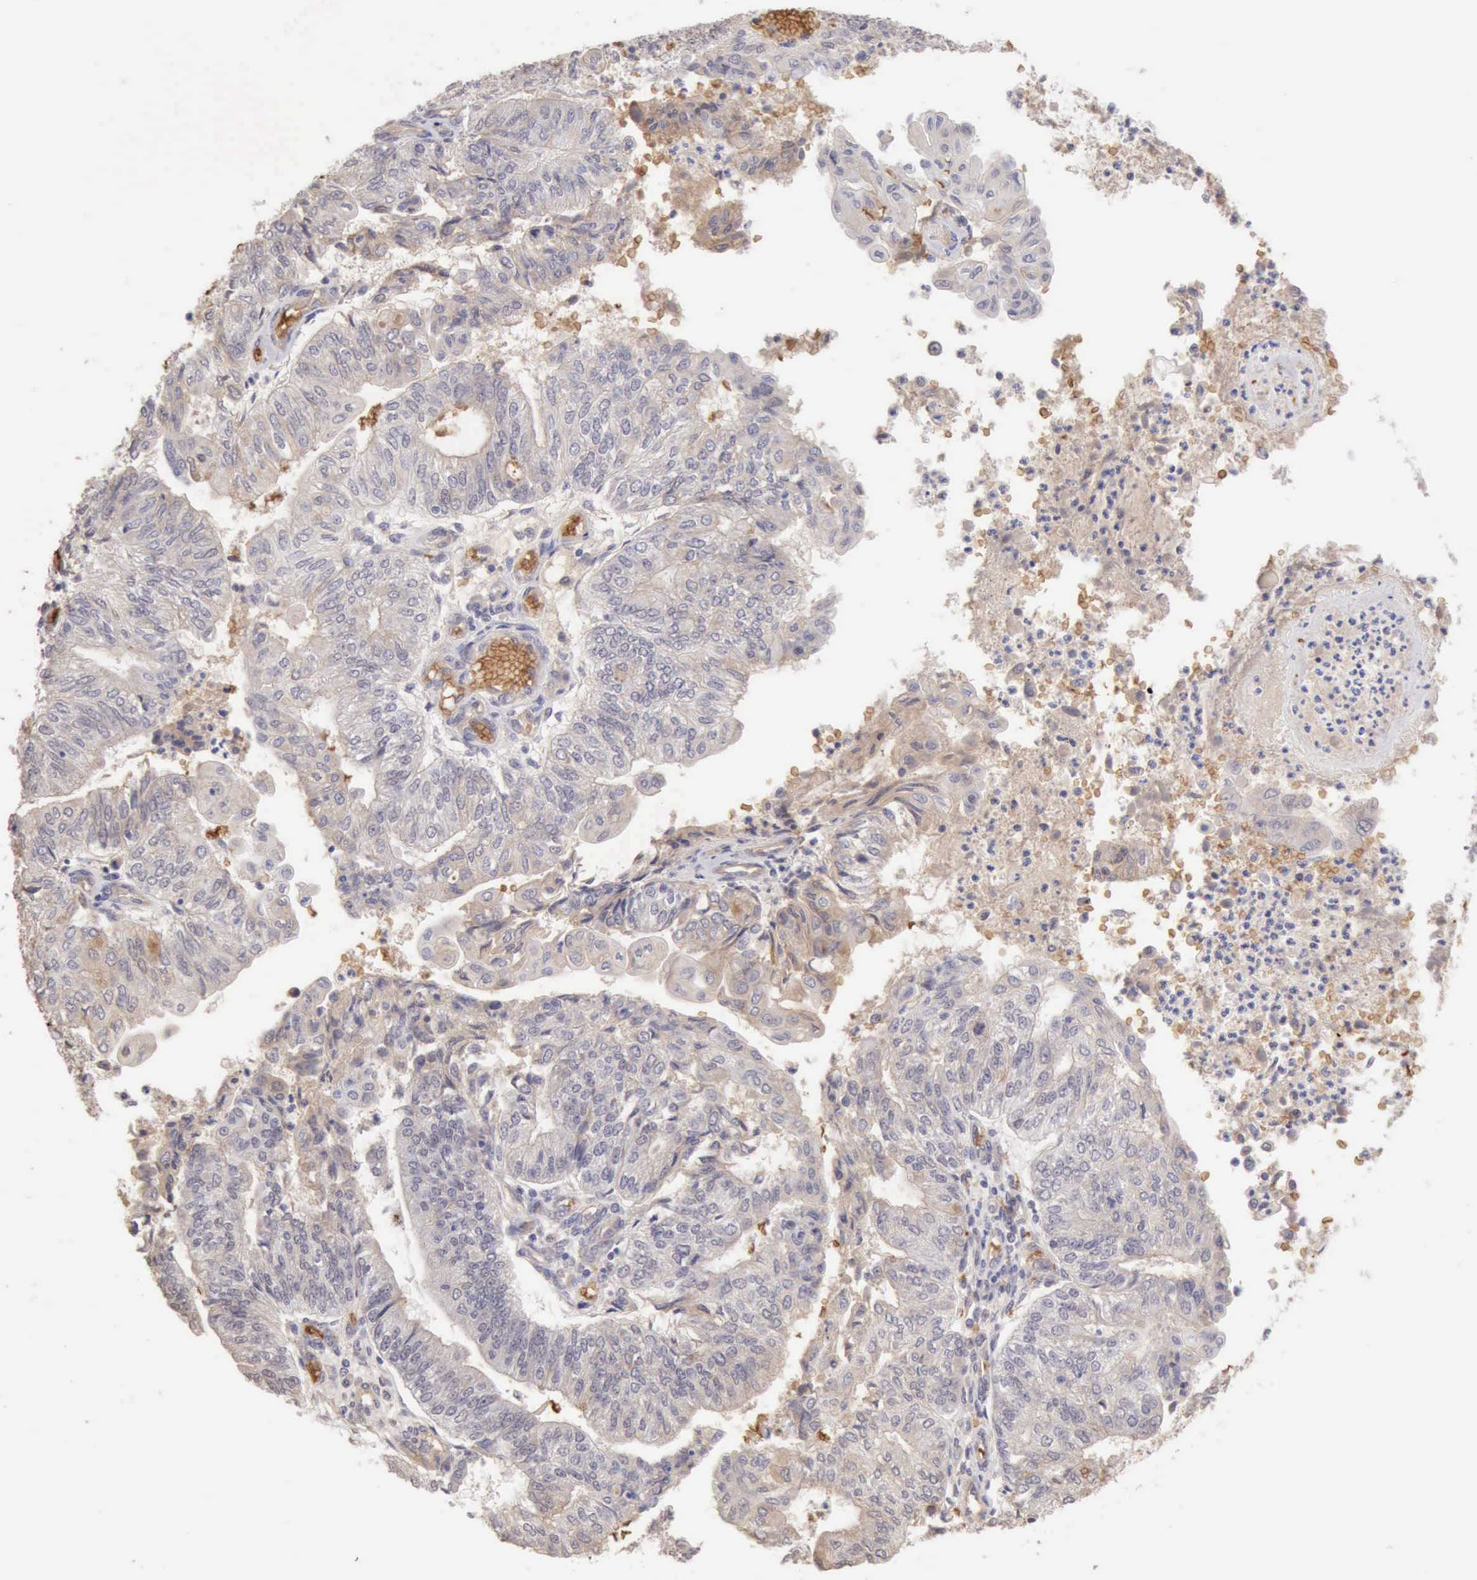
{"staining": {"intensity": "negative", "quantity": "none", "location": "none"}, "tissue": "endometrial cancer", "cell_type": "Tumor cells", "image_type": "cancer", "snomed": [{"axis": "morphology", "description": "Adenocarcinoma, NOS"}, {"axis": "topography", "description": "Endometrium"}], "caption": "A photomicrograph of endometrial adenocarcinoma stained for a protein demonstrates no brown staining in tumor cells.", "gene": "CFI", "patient": {"sex": "female", "age": 59}}